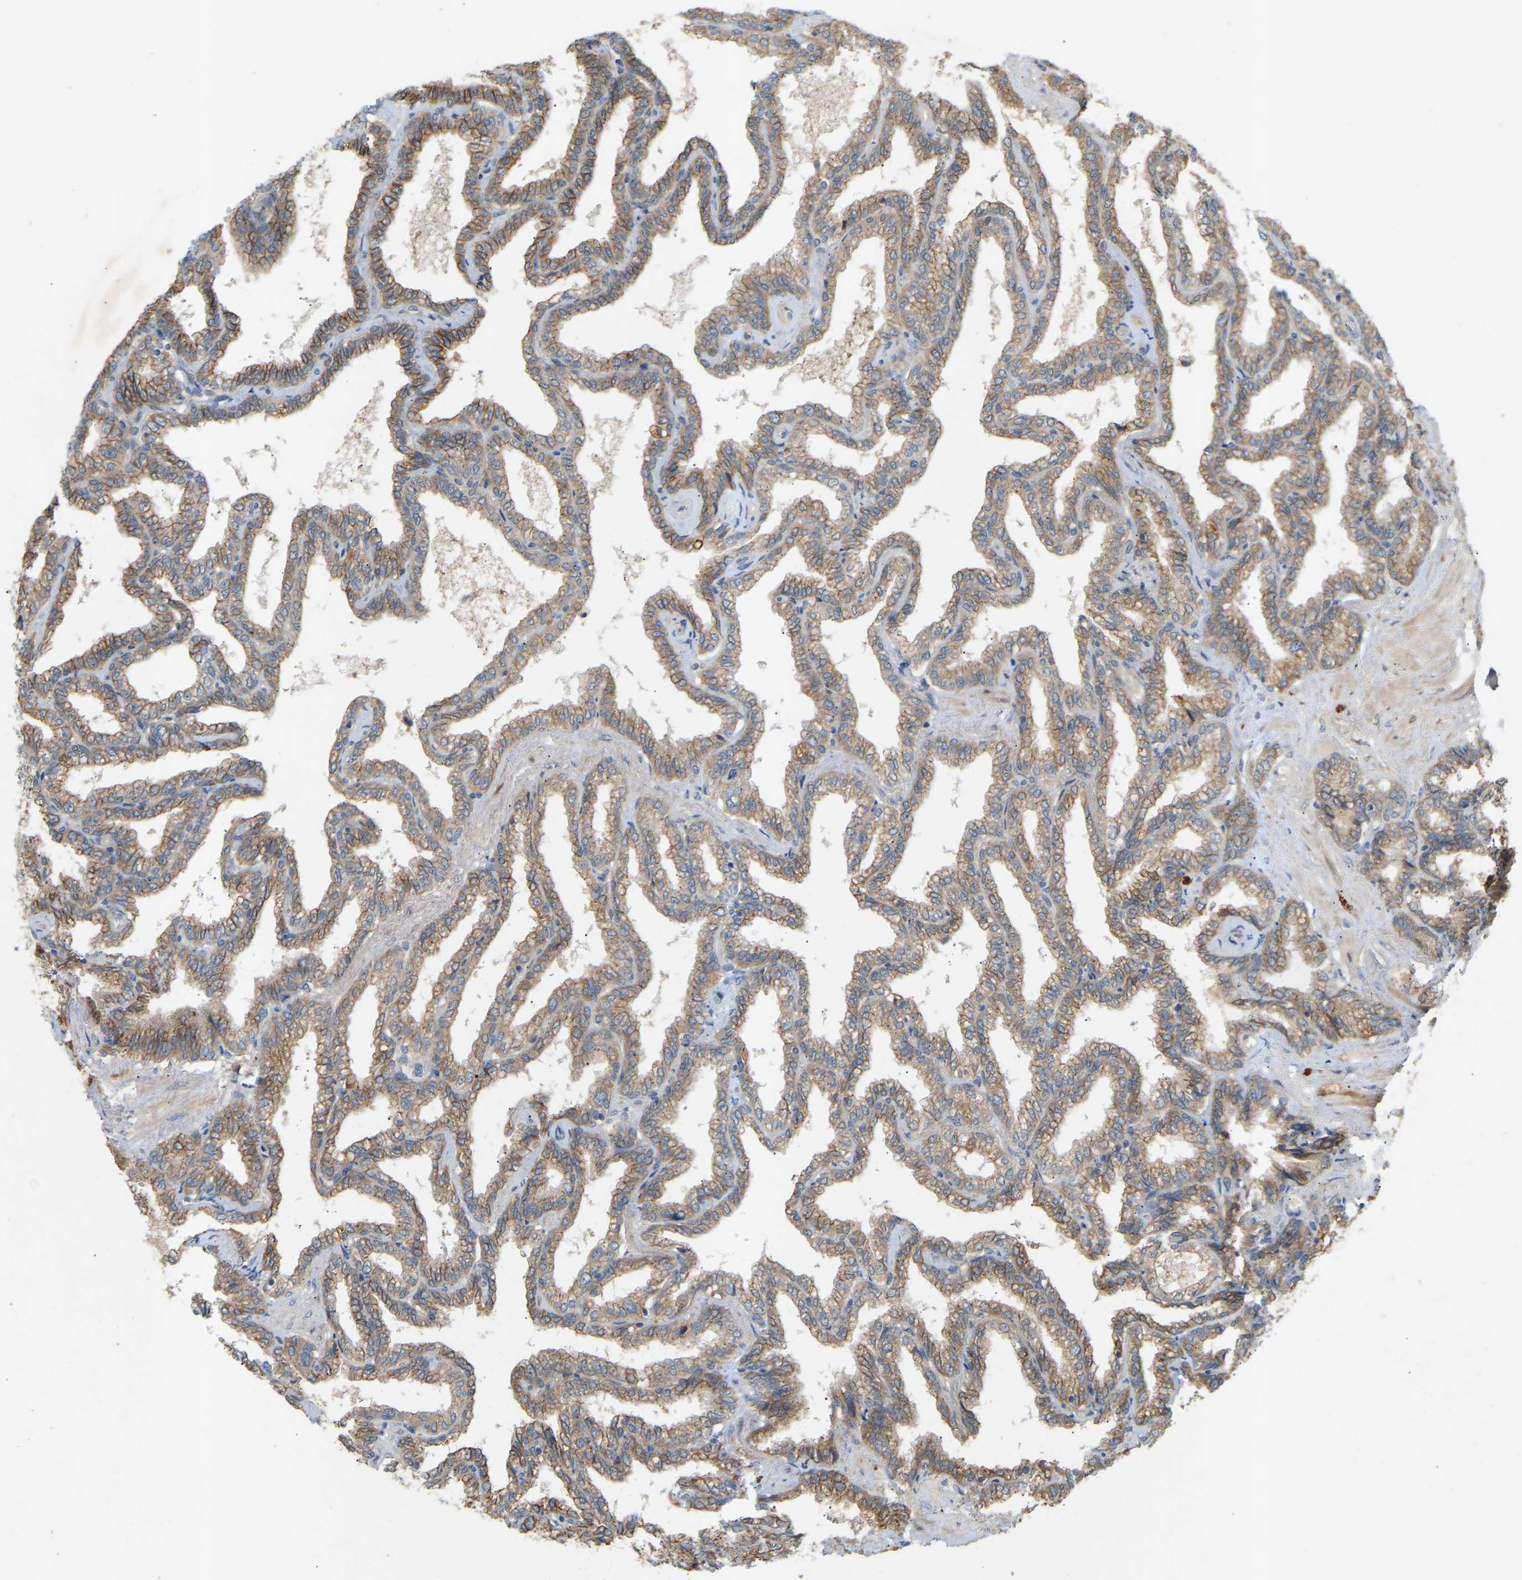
{"staining": {"intensity": "moderate", "quantity": ">75%", "location": "cytoplasmic/membranous"}, "tissue": "seminal vesicle", "cell_type": "Glandular cells", "image_type": "normal", "snomed": [{"axis": "morphology", "description": "Normal tissue, NOS"}, {"axis": "topography", "description": "Seminal veicle"}], "caption": "Immunohistochemical staining of benign human seminal vesicle exhibits >75% levels of moderate cytoplasmic/membranous protein staining in approximately >75% of glandular cells. Ihc stains the protein in brown and the nuclei are stained blue.", "gene": "ATP5MF", "patient": {"sex": "male", "age": 46}}